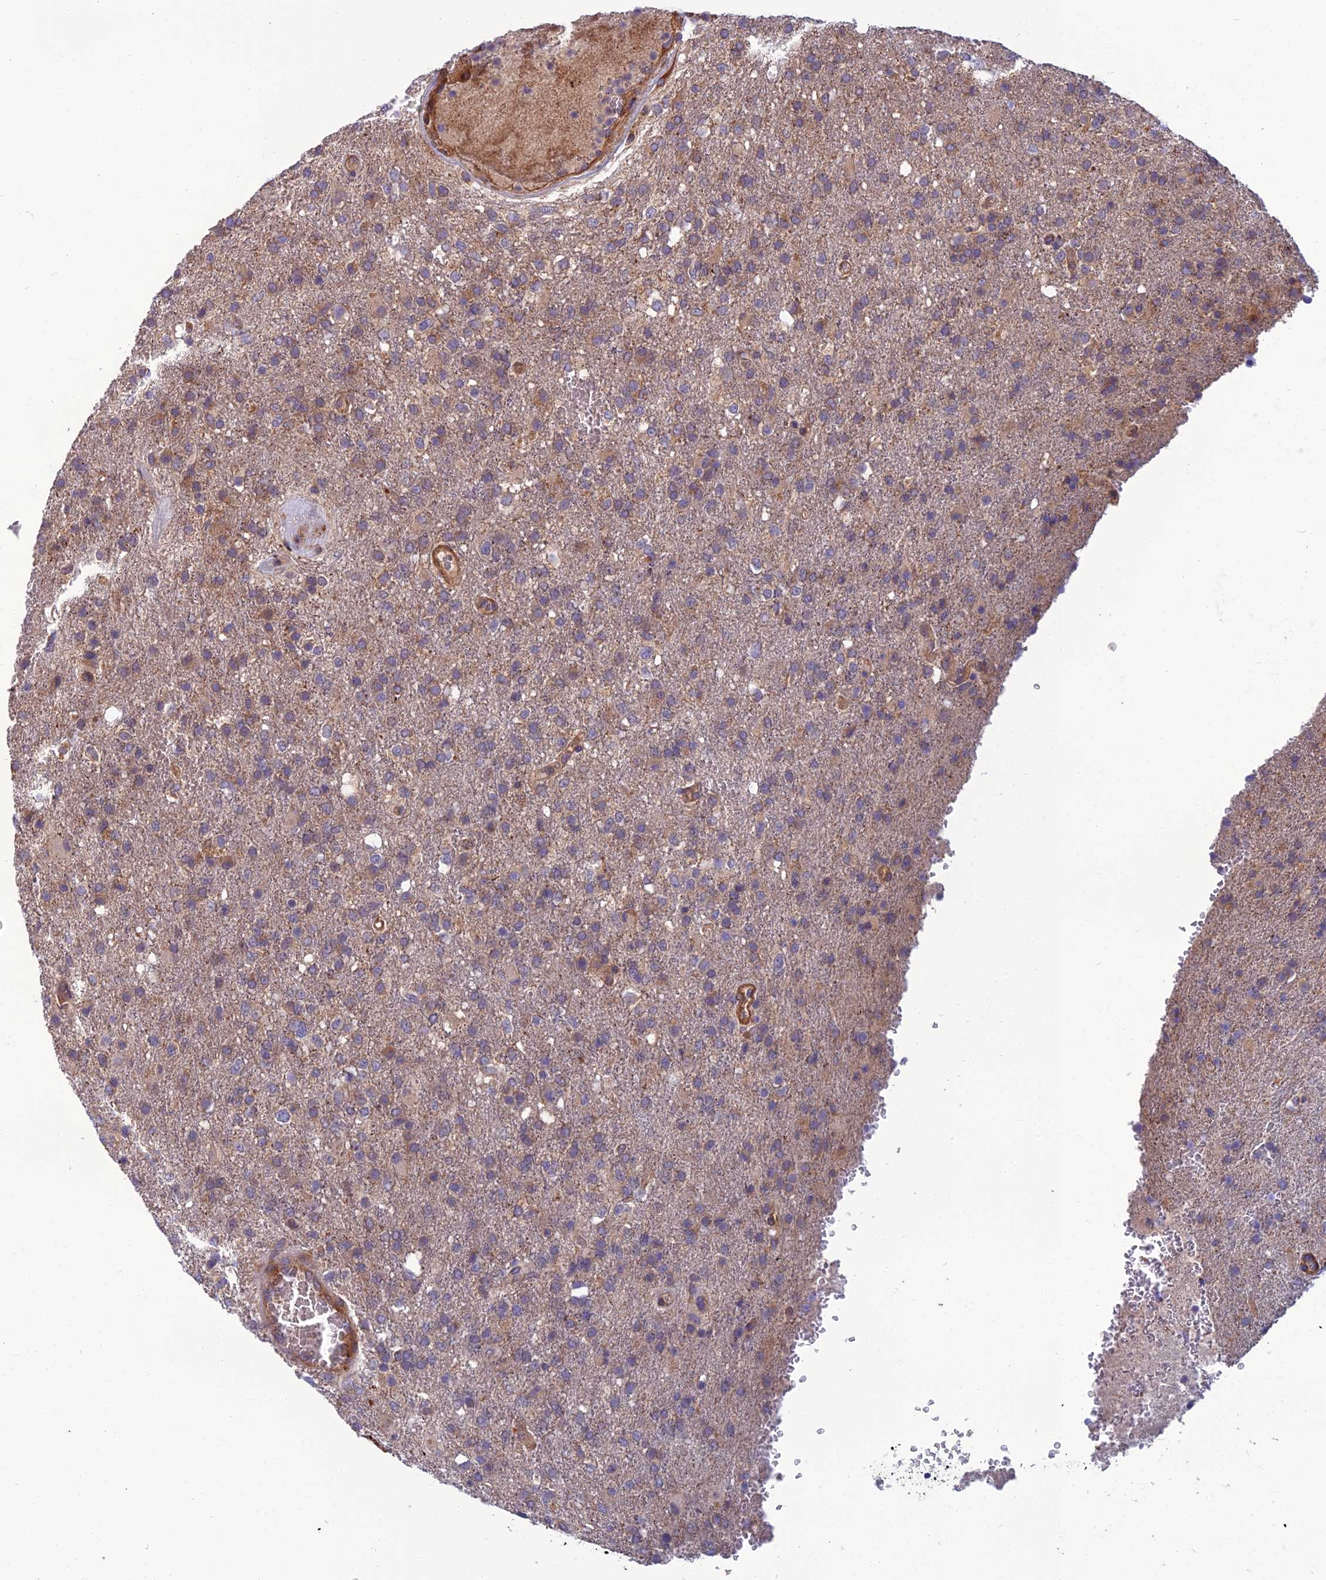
{"staining": {"intensity": "weak", "quantity": "<25%", "location": "cytoplasmic/membranous"}, "tissue": "glioma", "cell_type": "Tumor cells", "image_type": "cancer", "snomed": [{"axis": "morphology", "description": "Glioma, malignant, High grade"}, {"axis": "topography", "description": "Brain"}], "caption": "The immunohistochemistry histopathology image has no significant positivity in tumor cells of malignant high-grade glioma tissue.", "gene": "WDR24", "patient": {"sex": "female", "age": 74}}